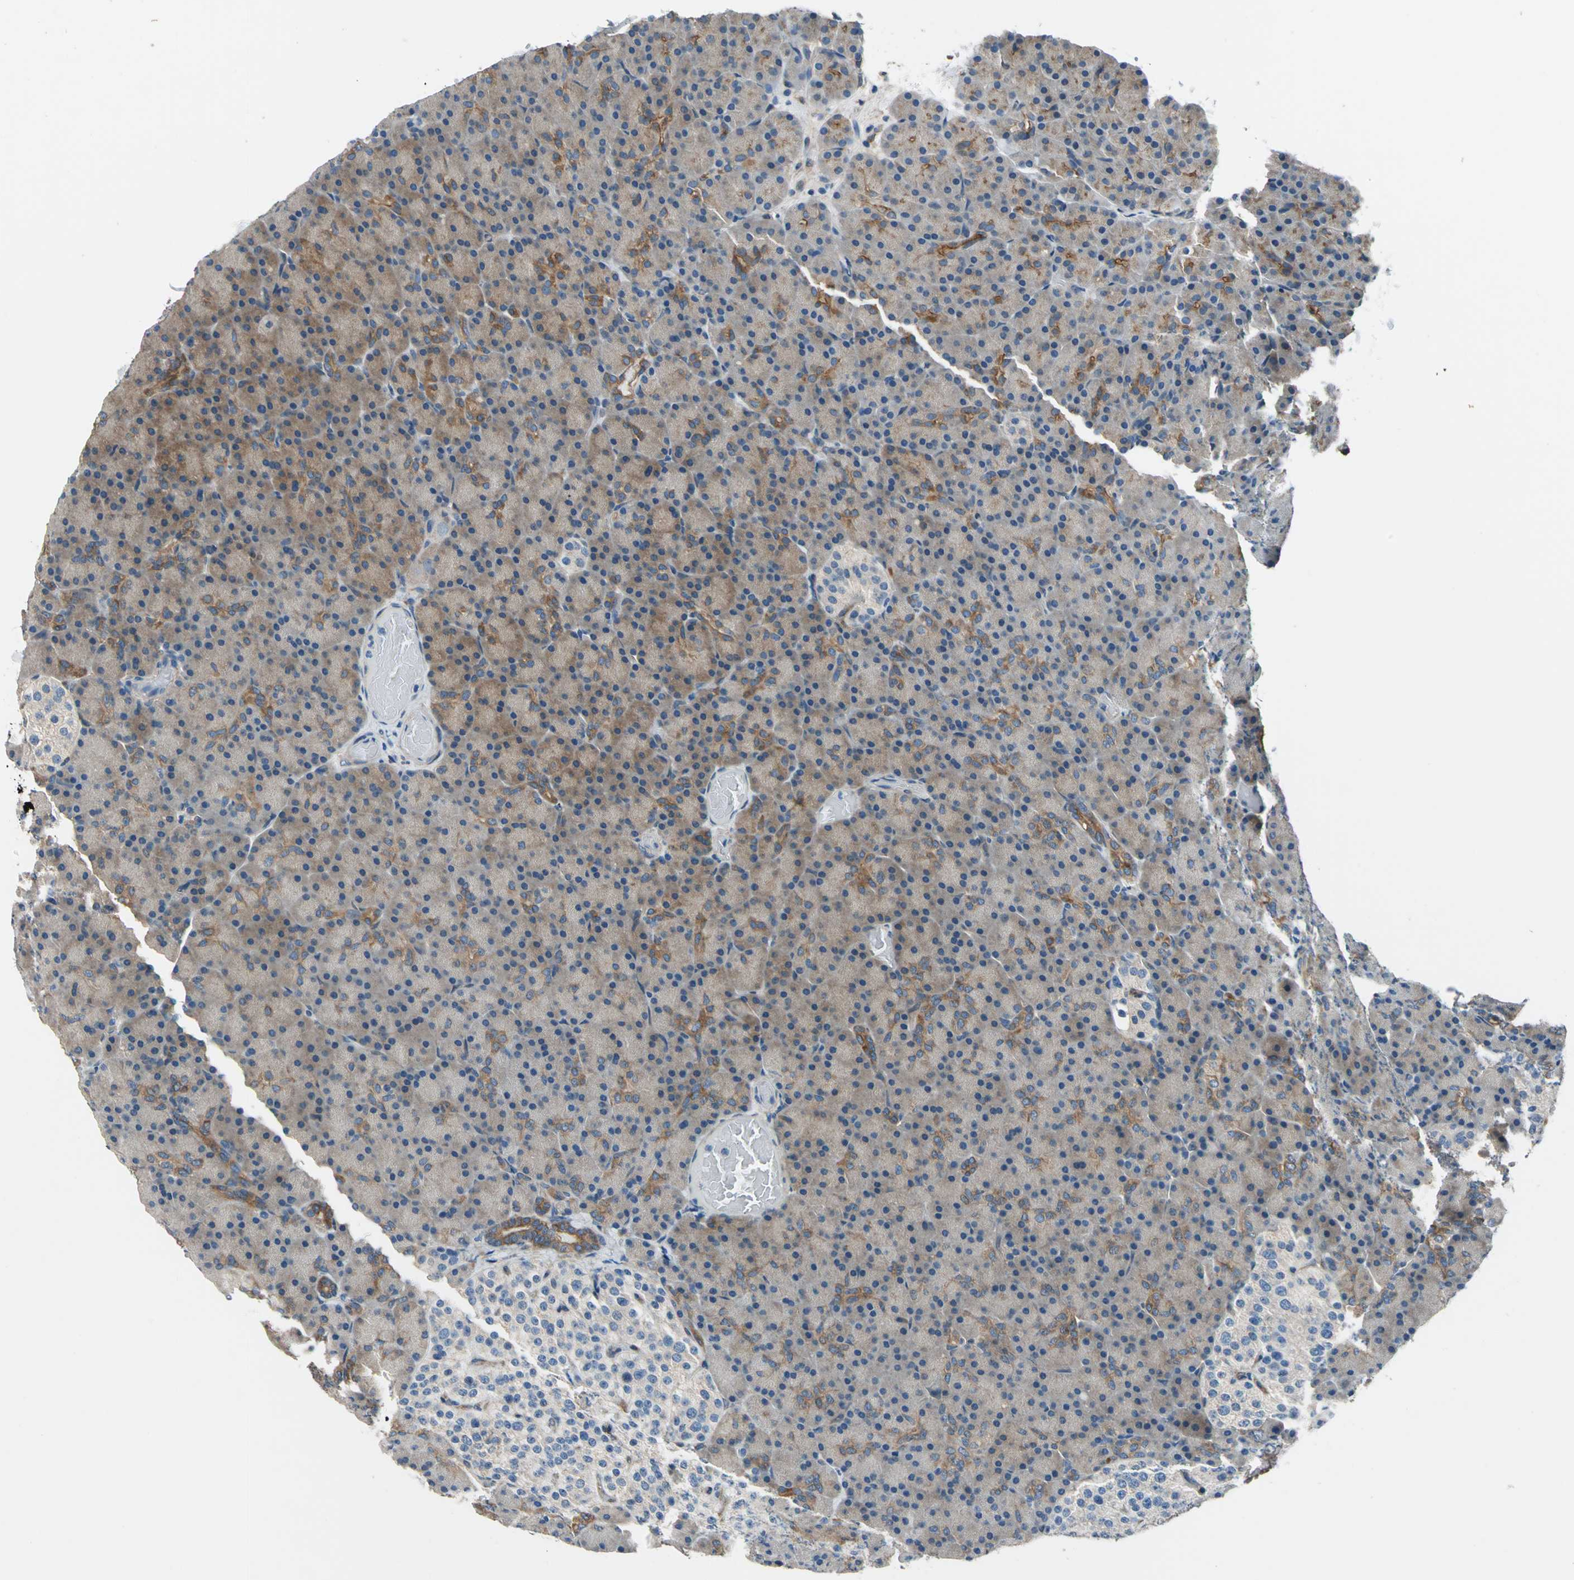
{"staining": {"intensity": "moderate", "quantity": ">75%", "location": "cytoplasmic/membranous"}, "tissue": "pancreas", "cell_type": "Exocrine glandular cells", "image_type": "normal", "snomed": [{"axis": "morphology", "description": "Normal tissue, NOS"}, {"axis": "topography", "description": "Pancreas"}], "caption": "DAB immunohistochemical staining of normal human pancreas displays moderate cytoplasmic/membranous protein staining in approximately >75% of exocrine glandular cells.", "gene": "CDC42EP1", "patient": {"sex": "female", "age": 43}}